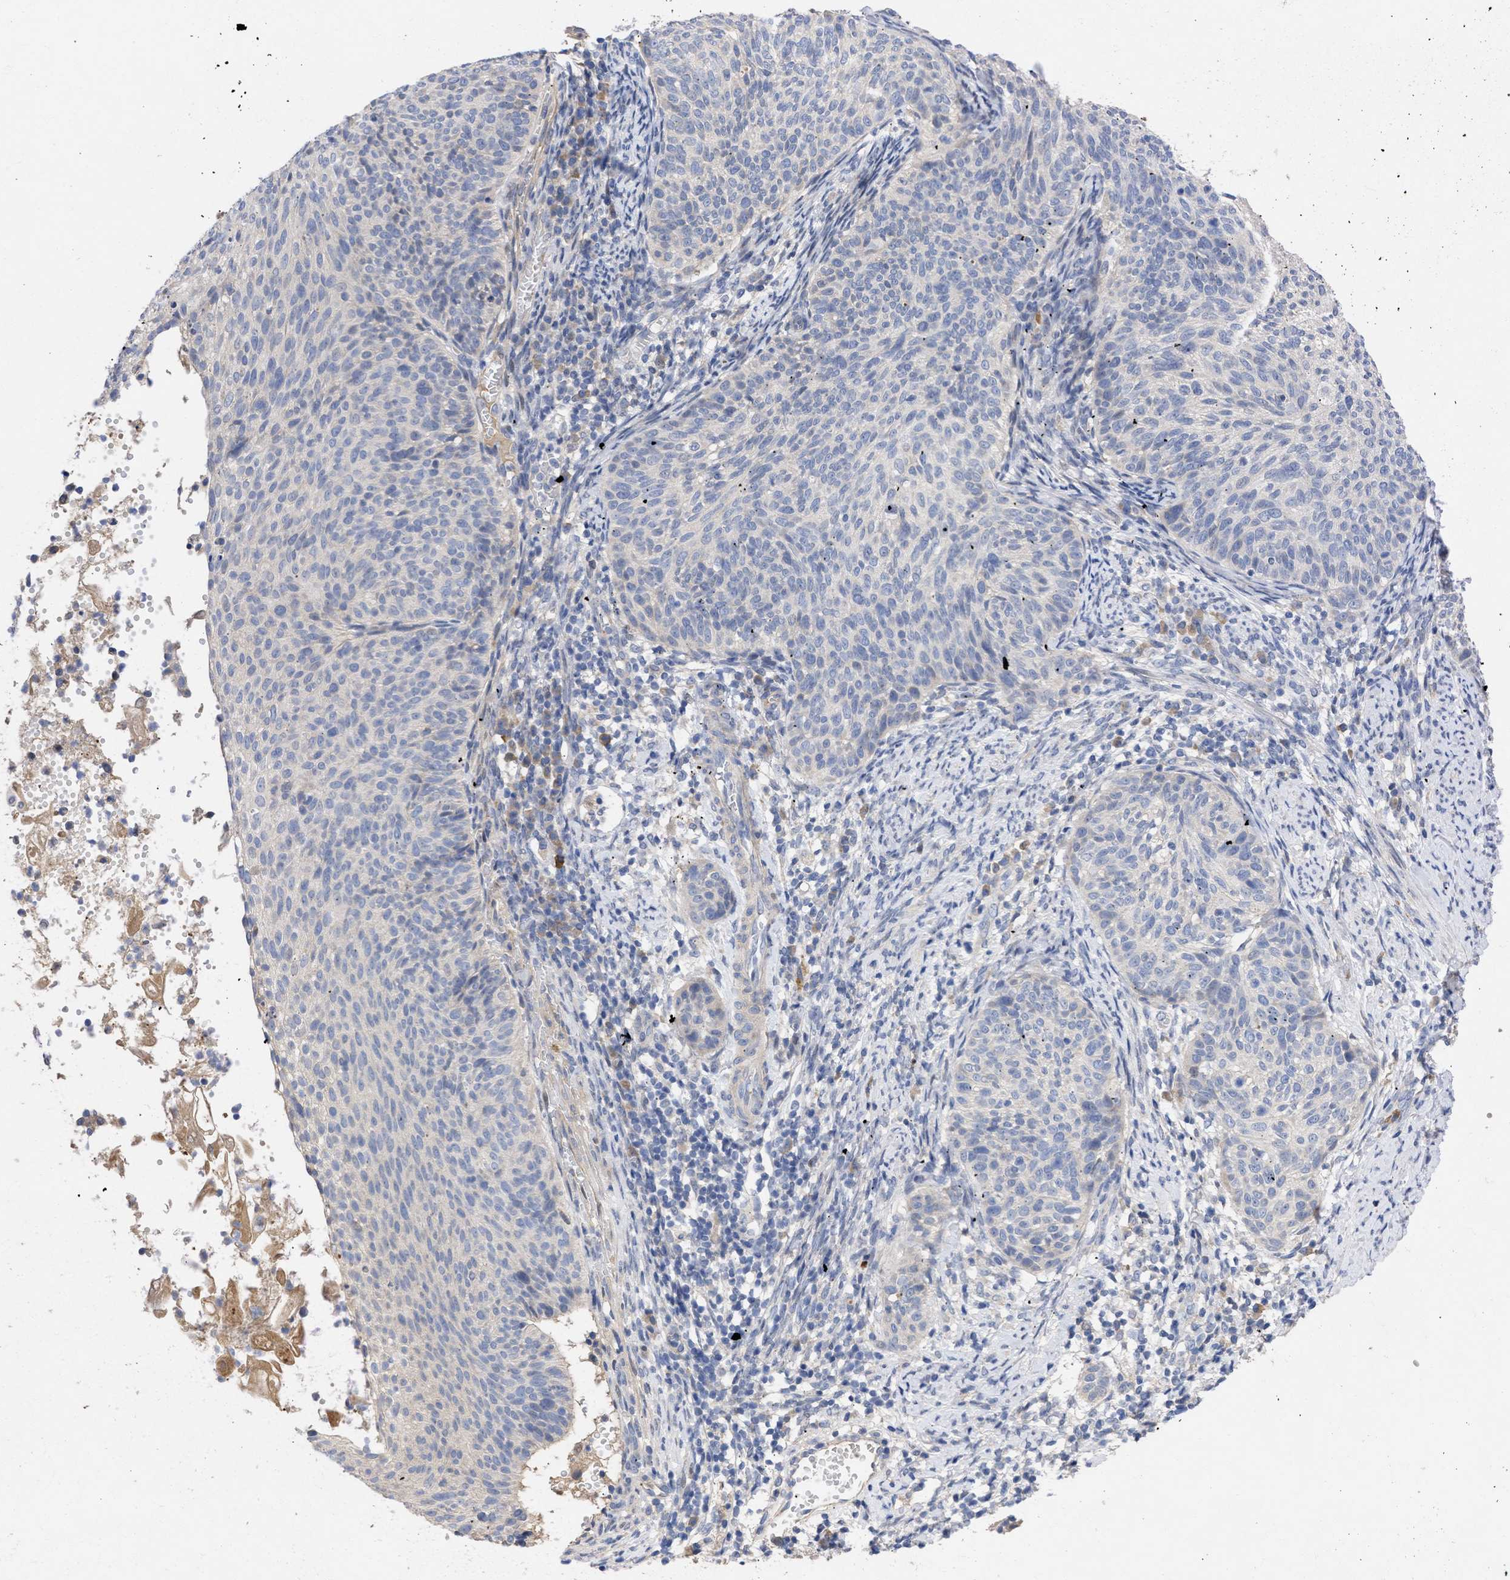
{"staining": {"intensity": "negative", "quantity": "none", "location": "none"}, "tissue": "cervical cancer", "cell_type": "Tumor cells", "image_type": "cancer", "snomed": [{"axis": "morphology", "description": "Squamous cell carcinoma, NOS"}, {"axis": "topography", "description": "Cervix"}], "caption": "A high-resolution histopathology image shows immunohistochemistry staining of cervical cancer, which displays no significant staining in tumor cells.", "gene": "ARHGEF4", "patient": {"sex": "female", "age": 70}}